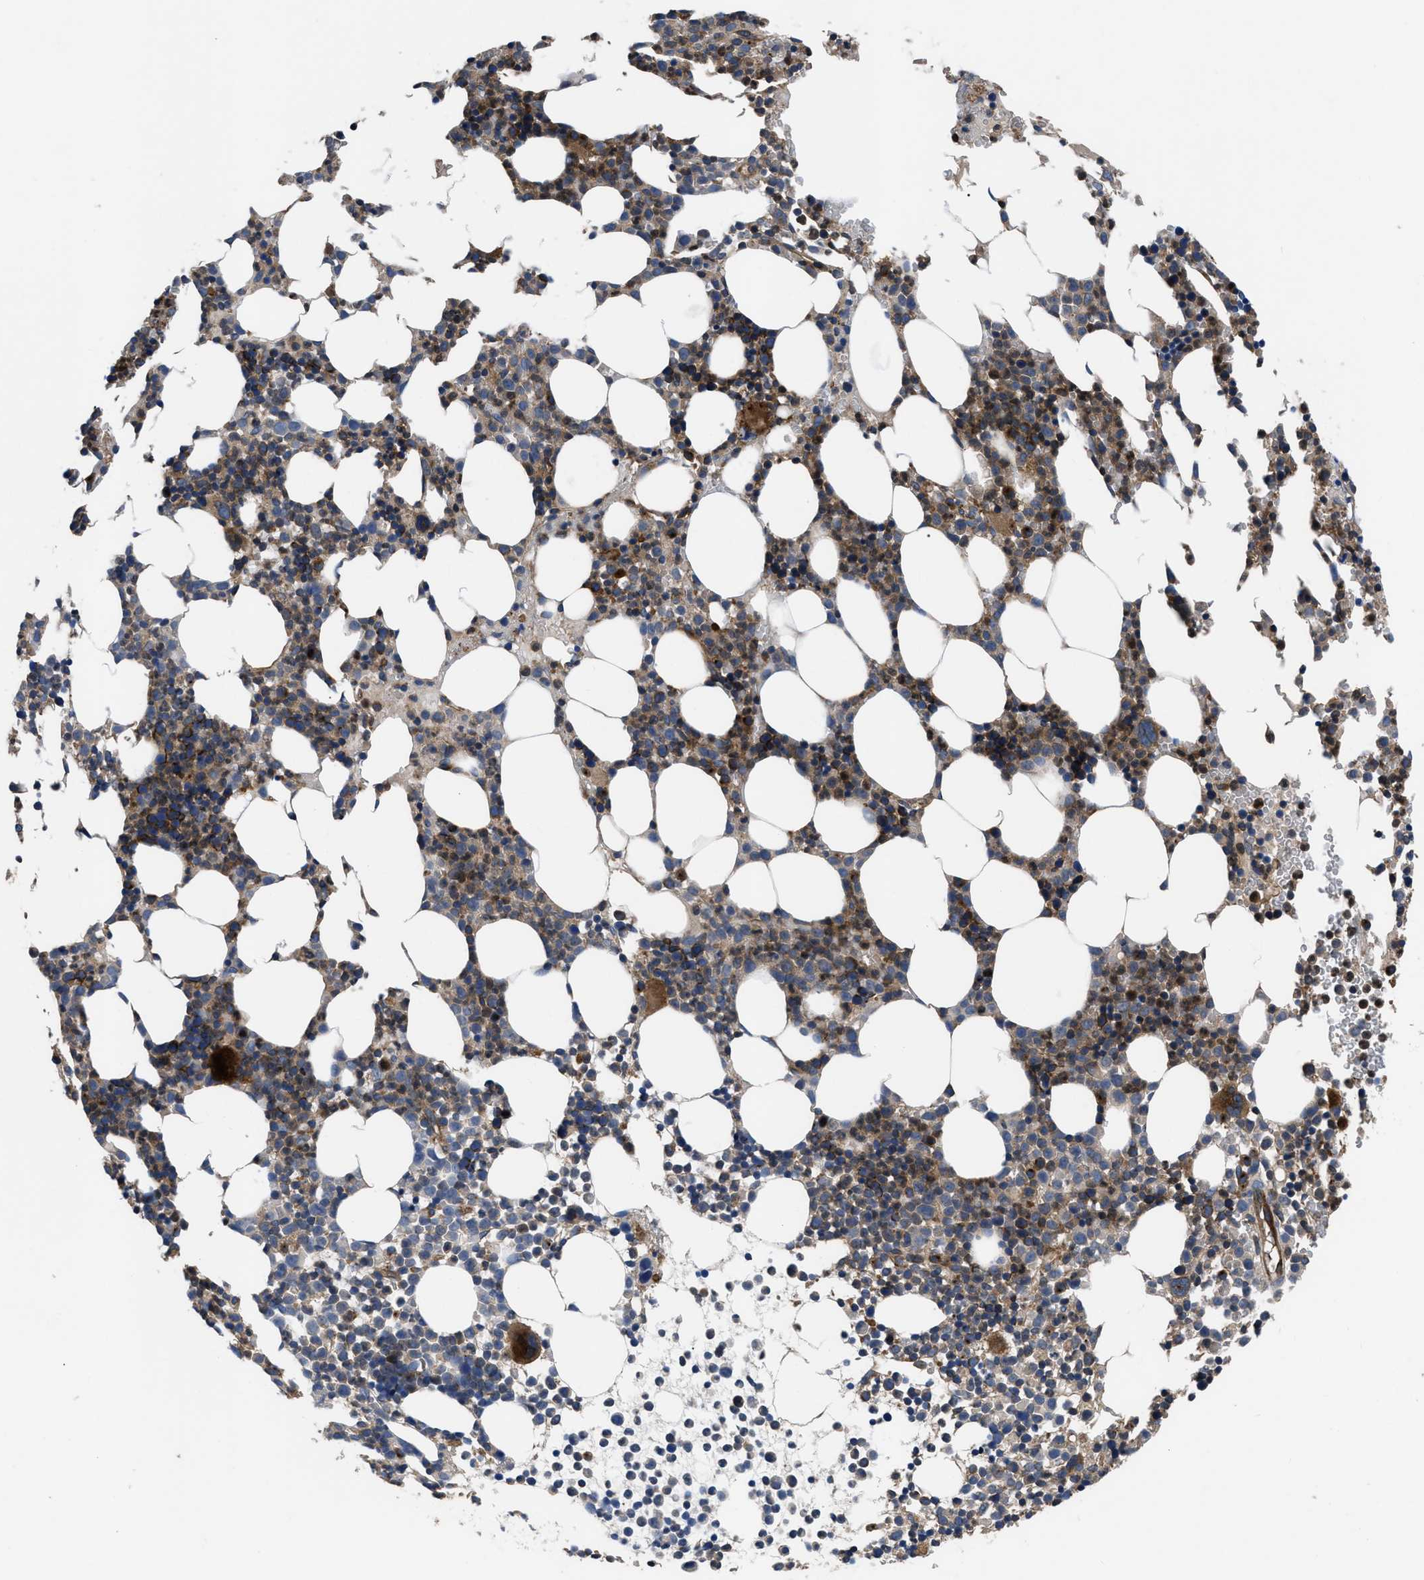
{"staining": {"intensity": "strong", "quantity": "<25%", "location": "cytoplasmic/membranous"}, "tissue": "bone marrow", "cell_type": "Hematopoietic cells", "image_type": "normal", "snomed": [{"axis": "morphology", "description": "Normal tissue, NOS"}, {"axis": "morphology", "description": "Inflammation, NOS"}, {"axis": "topography", "description": "Bone marrow"}], "caption": "High-magnification brightfield microscopy of benign bone marrow stained with DAB (brown) and counterstained with hematoxylin (blue). hematopoietic cells exhibit strong cytoplasmic/membranous positivity is seen in approximately<25% of cells.", "gene": "YBEY", "patient": {"sex": "female", "age": 67}}